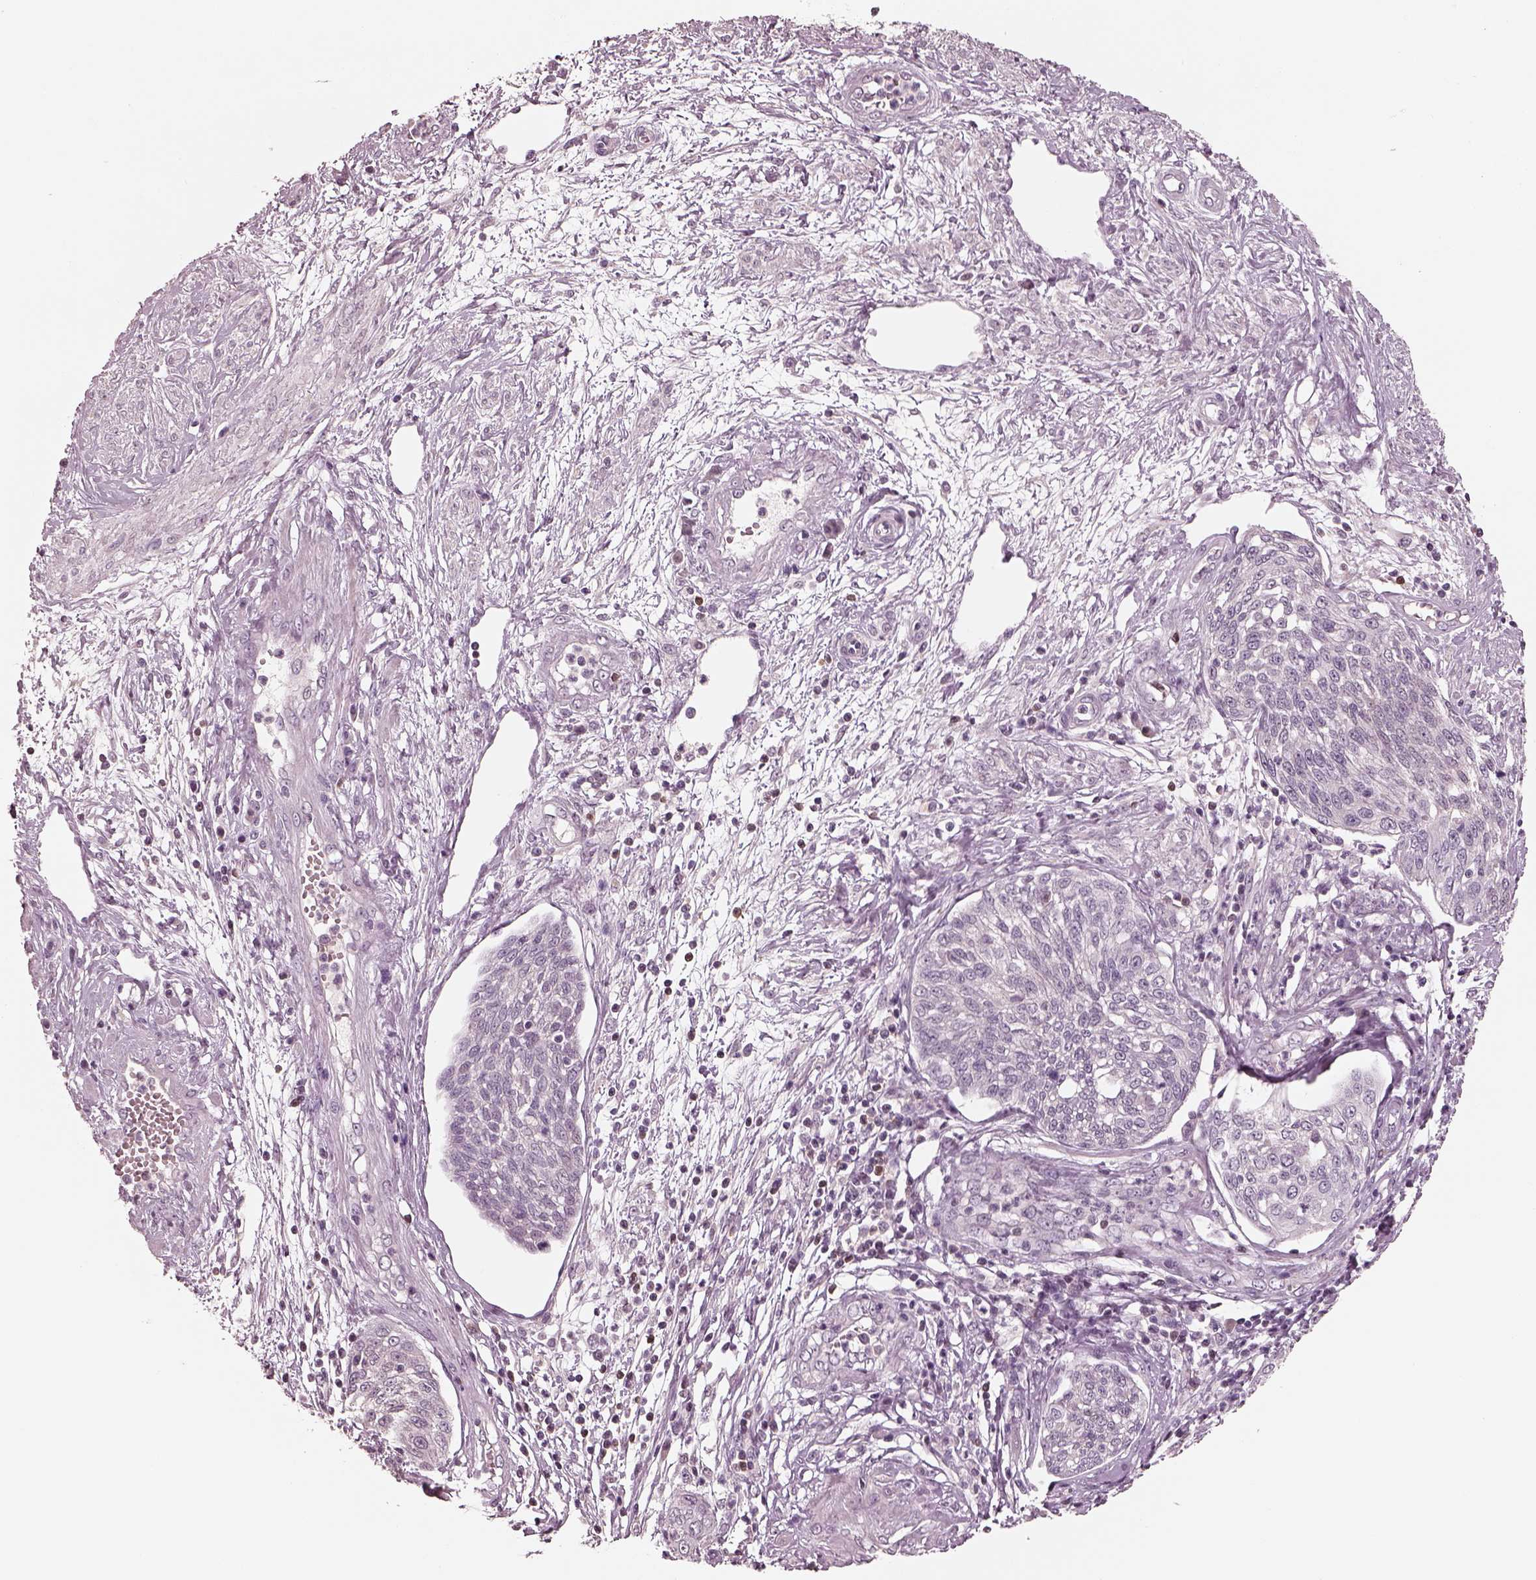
{"staining": {"intensity": "negative", "quantity": "none", "location": "none"}, "tissue": "cervical cancer", "cell_type": "Tumor cells", "image_type": "cancer", "snomed": [{"axis": "morphology", "description": "Squamous cell carcinoma, NOS"}, {"axis": "topography", "description": "Cervix"}], "caption": "This is an immunohistochemistry micrograph of cervical cancer (squamous cell carcinoma). There is no staining in tumor cells.", "gene": "EGR4", "patient": {"sex": "female", "age": 34}}